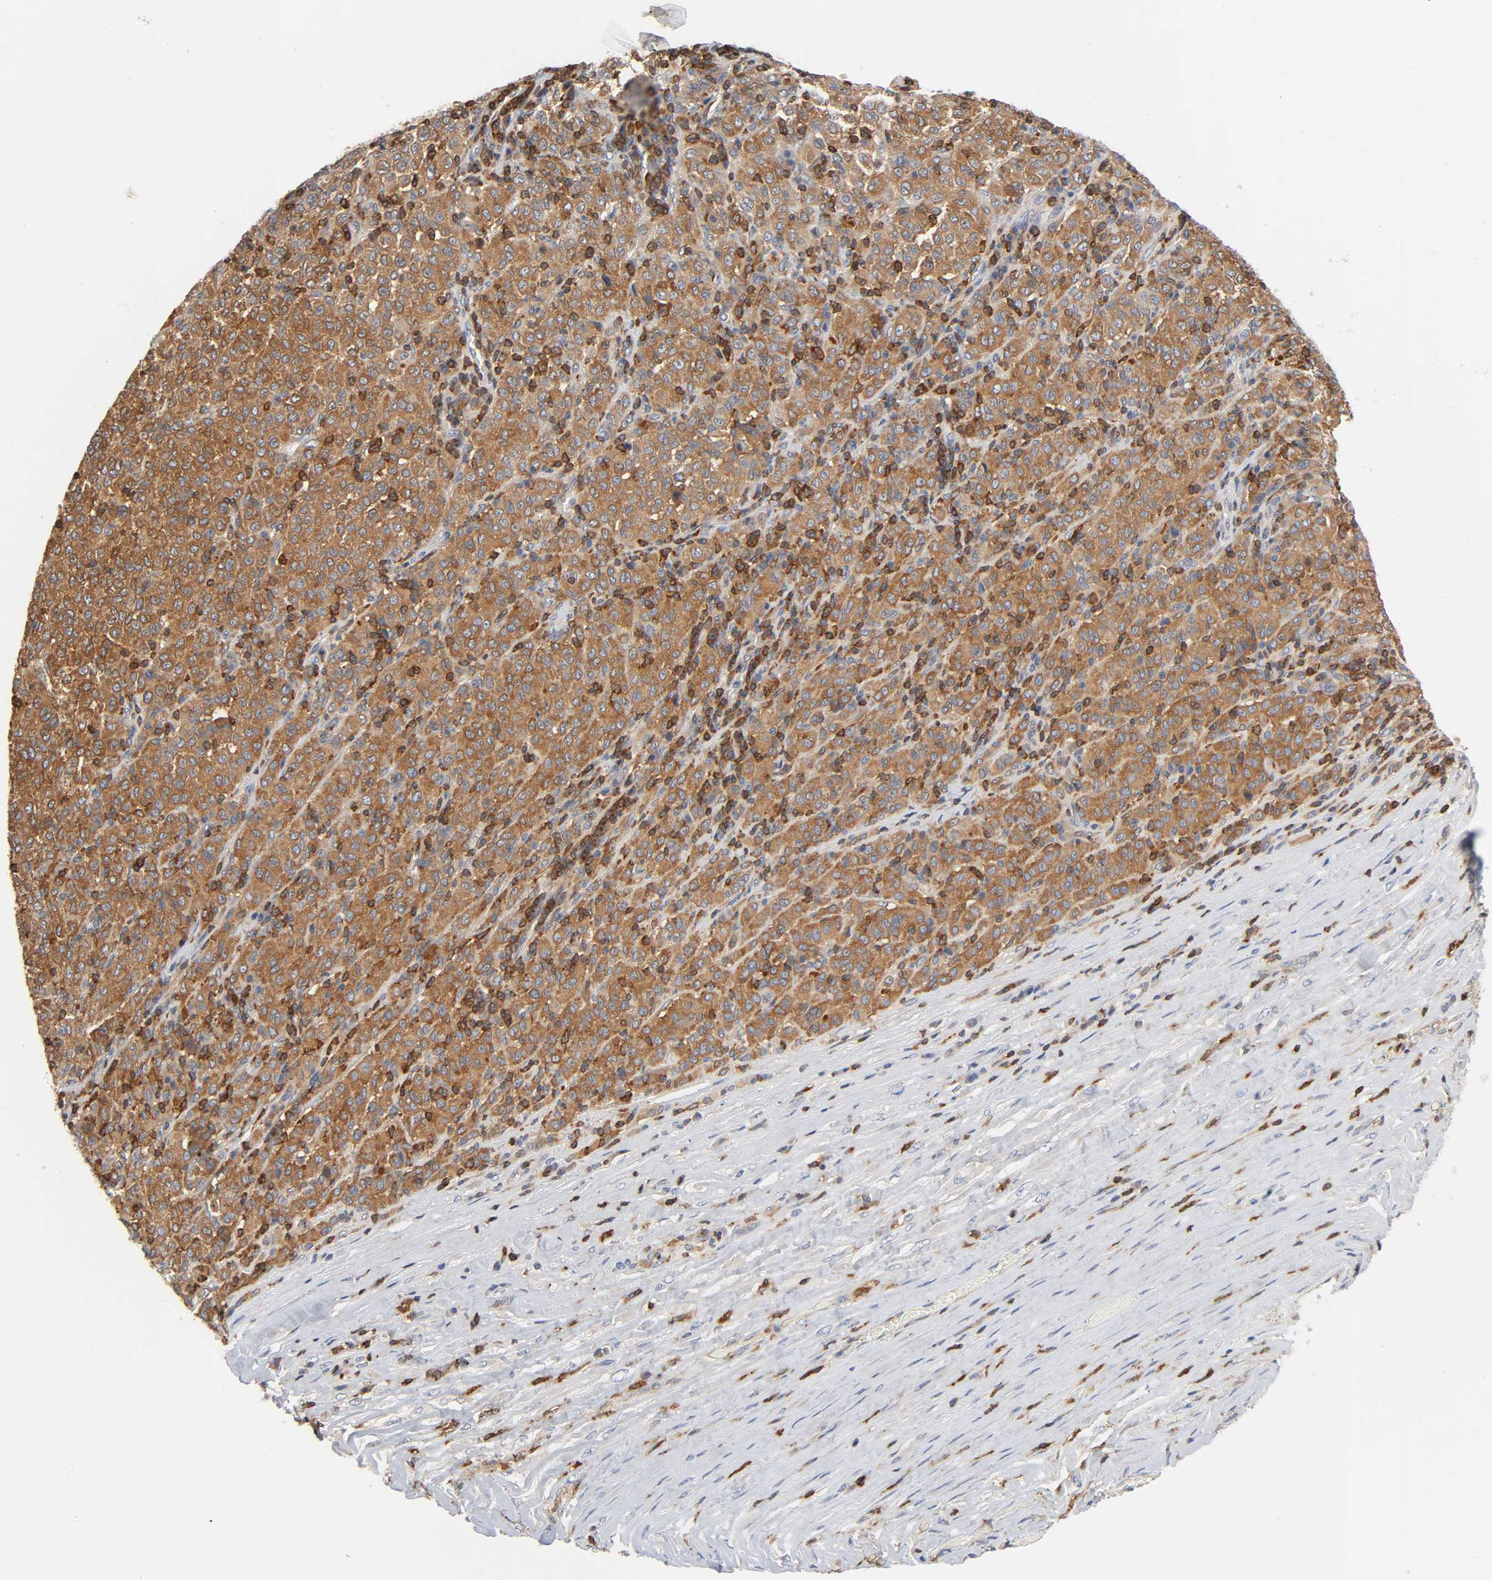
{"staining": {"intensity": "moderate", "quantity": ">75%", "location": "cytoplasmic/membranous"}, "tissue": "melanoma", "cell_type": "Tumor cells", "image_type": "cancer", "snomed": [{"axis": "morphology", "description": "Malignant melanoma, Metastatic site"}, {"axis": "topography", "description": "Pancreas"}], "caption": "This is a photomicrograph of immunohistochemistry staining of melanoma, which shows moderate positivity in the cytoplasmic/membranous of tumor cells.", "gene": "BIN1", "patient": {"sex": "female", "age": 30}}